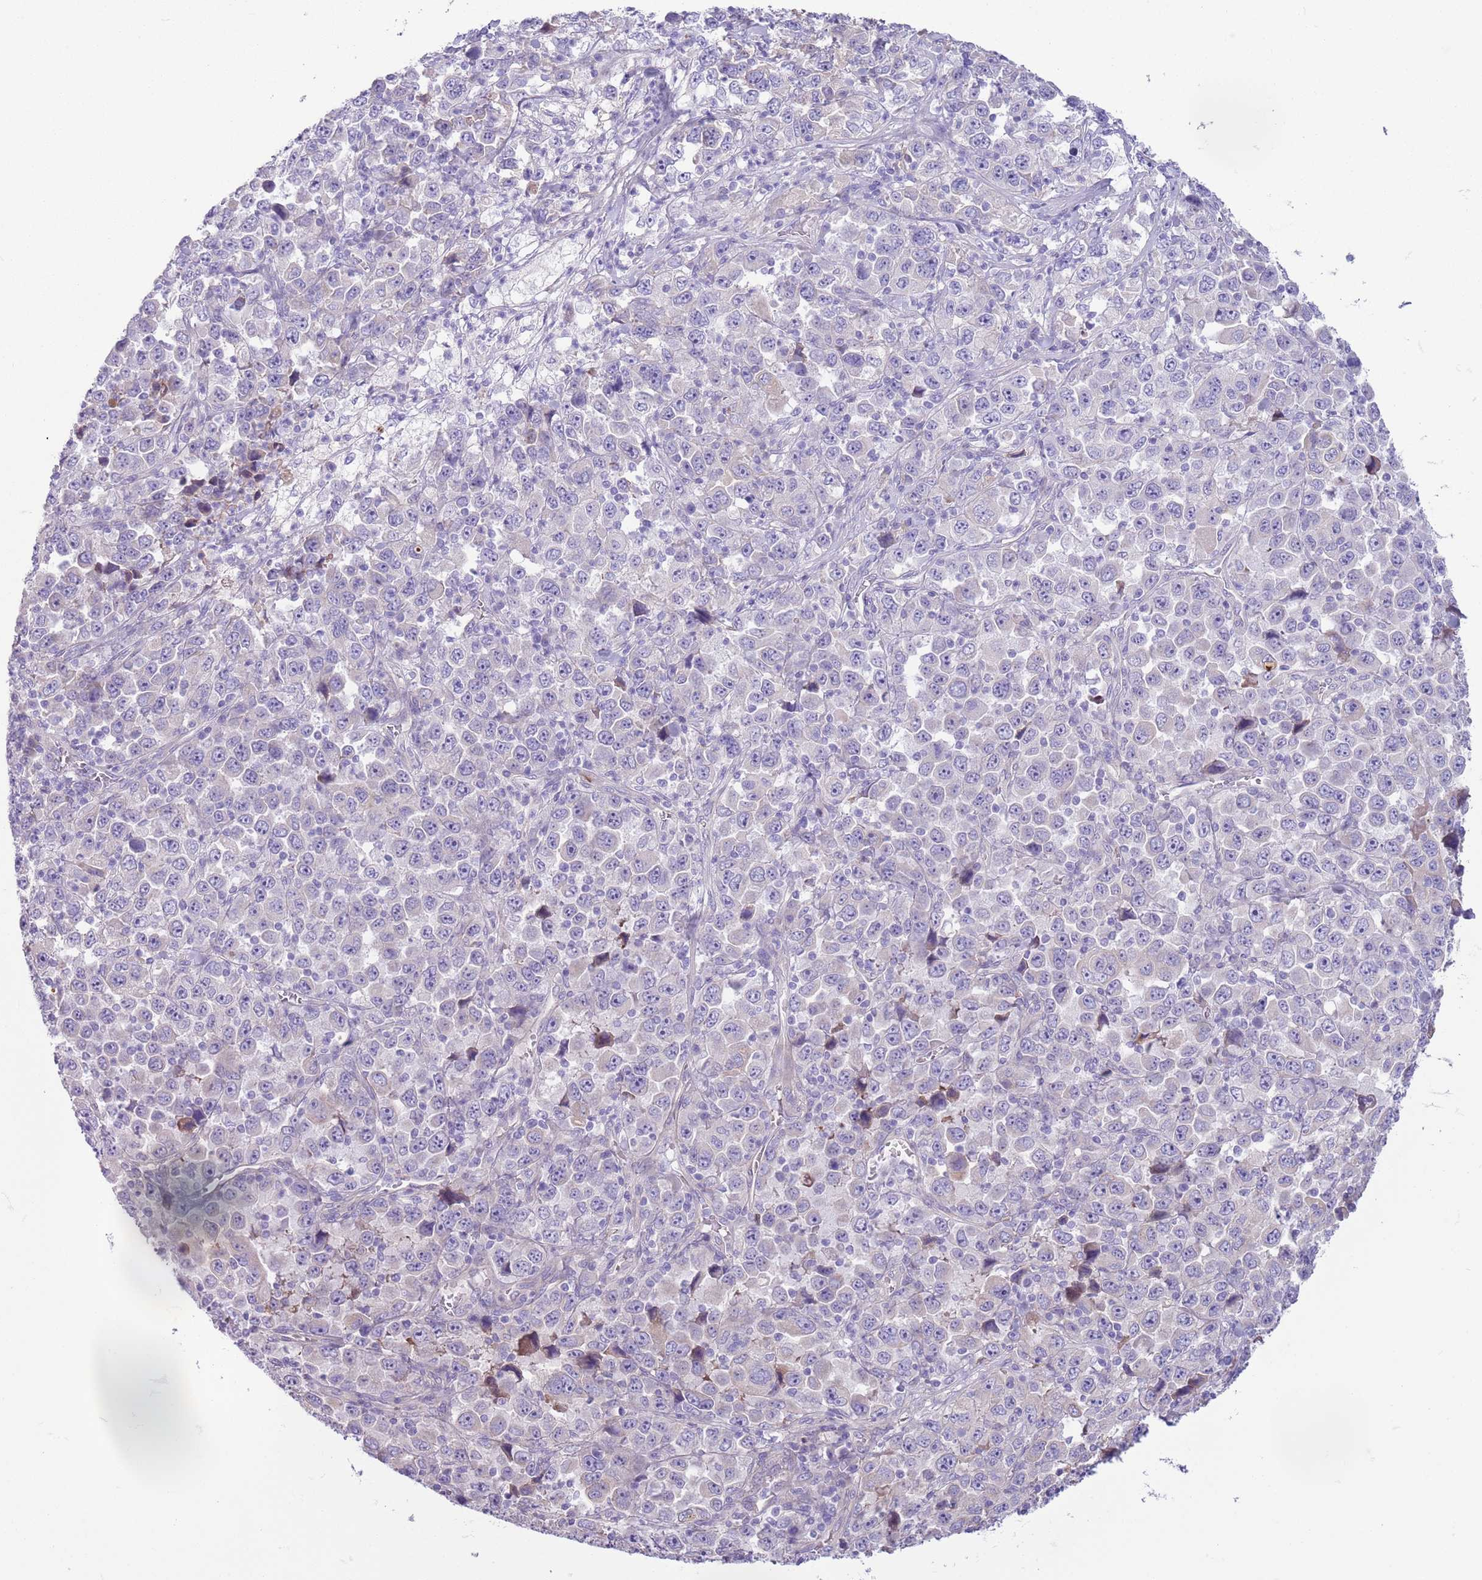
{"staining": {"intensity": "negative", "quantity": "none", "location": "none"}, "tissue": "stomach cancer", "cell_type": "Tumor cells", "image_type": "cancer", "snomed": [{"axis": "morphology", "description": "Normal tissue, NOS"}, {"axis": "morphology", "description": "Adenocarcinoma, NOS"}, {"axis": "topography", "description": "Stomach, upper"}, {"axis": "topography", "description": "Stomach"}], "caption": "High power microscopy image of an IHC micrograph of stomach cancer (adenocarcinoma), revealing no significant positivity in tumor cells. (DAB immunohistochemistry (IHC) with hematoxylin counter stain).", "gene": "CFH", "patient": {"sex": "male", "age": 59}}